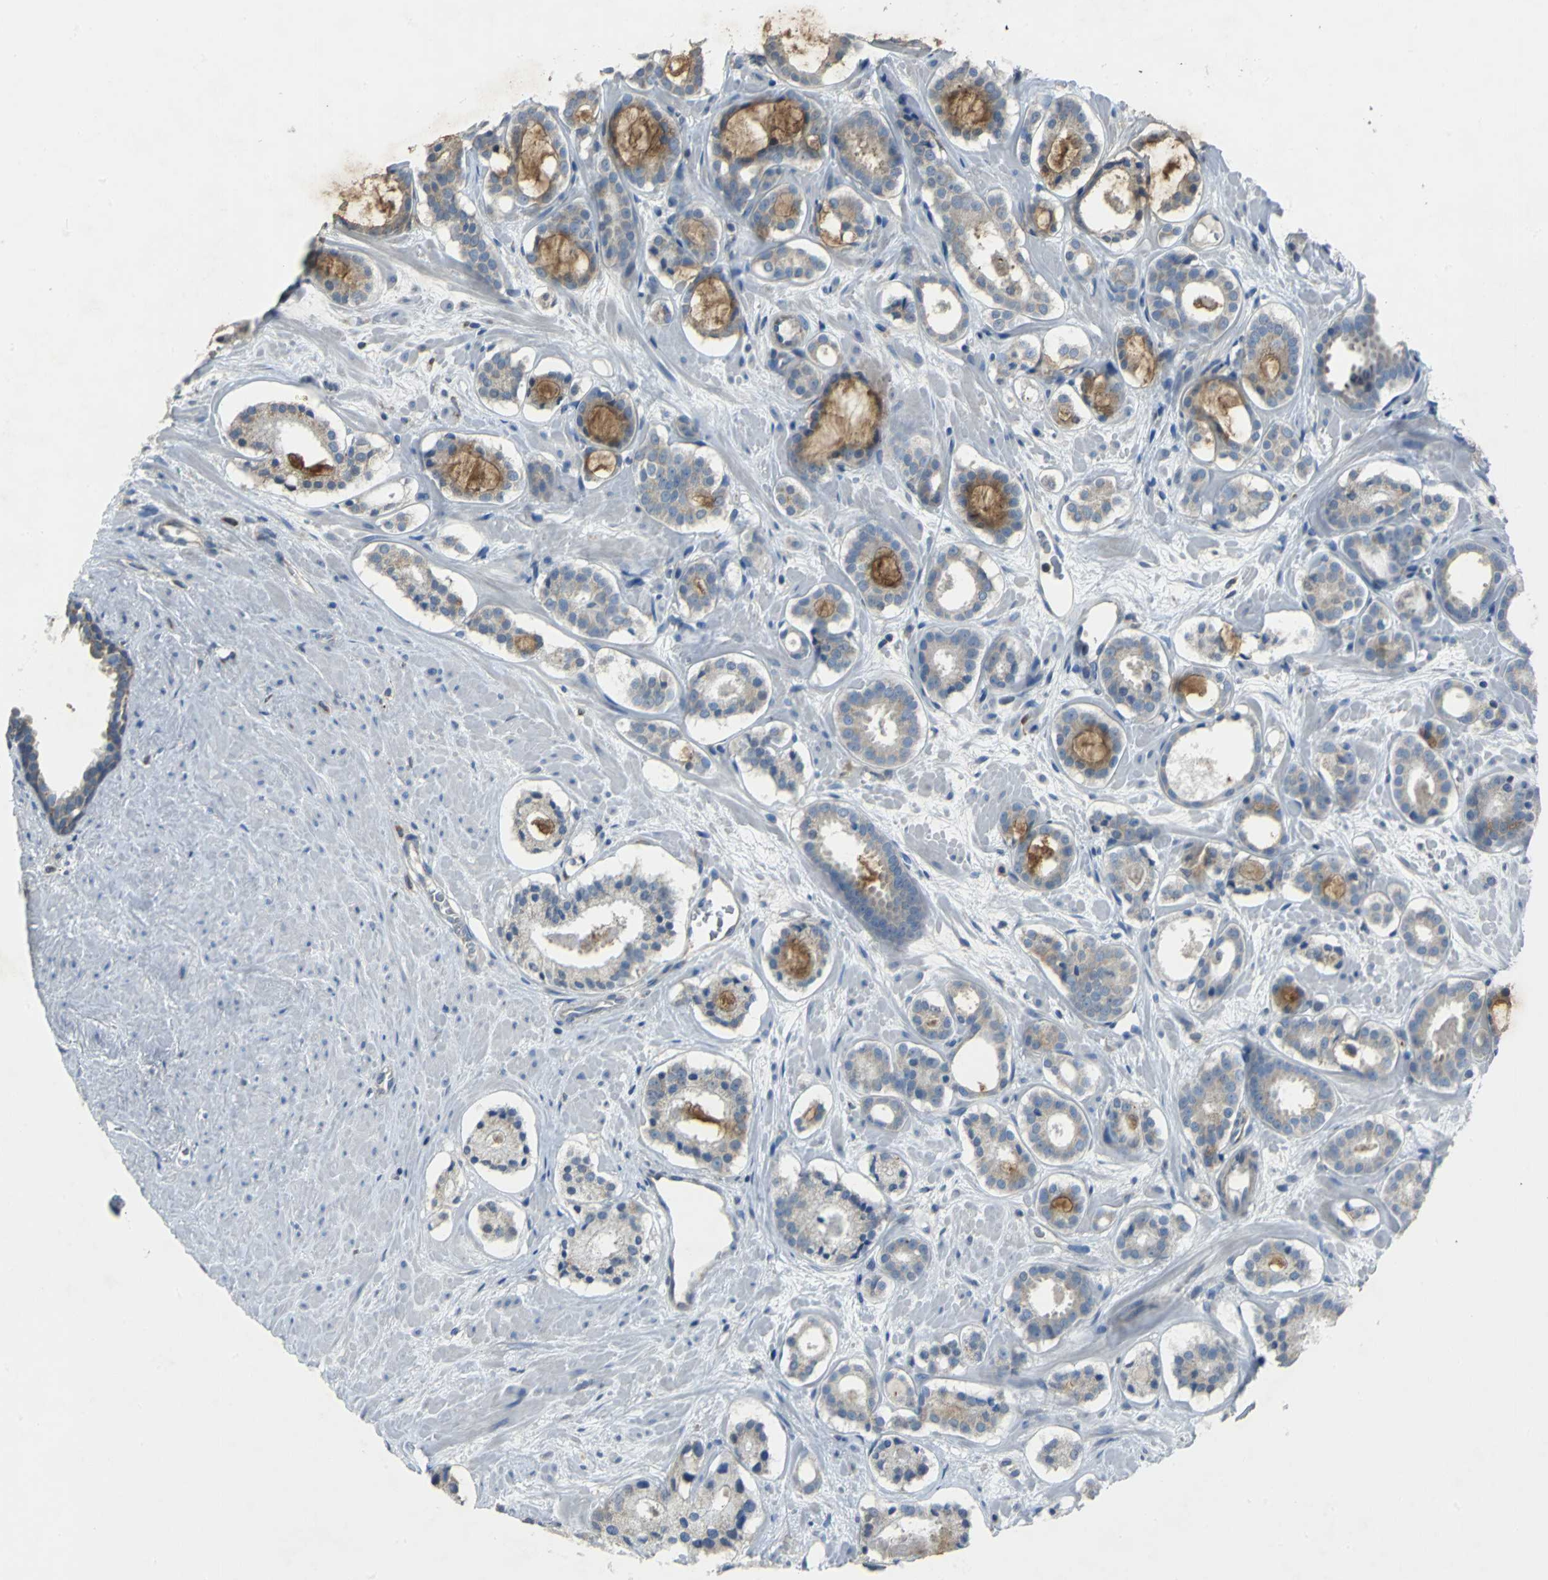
{"staining": {"intensity": "moderate", "quantity": "25%-75%", "location": "cytoplasmic/membranous"}, "tissue": "prostate cancer", "cell_type": "Tumor cells", "image_type": "cancer", "snomed": [{"axis": "morphology", "description": "Adenocarcinoma, Low grade"}, {"axis": "topography", "description": "Prostate"}], "caption": "Prostate cancer was stained to show a protein in brown. There is medium levels of moderate cytoplasmic/membranous positivity in approximately 25%-75% of tumor cells. (DAB IHC with brightfield microscopy, high magnification).", "gene": "EIF5A", "patient": {"sex": "male", "age": 57}}